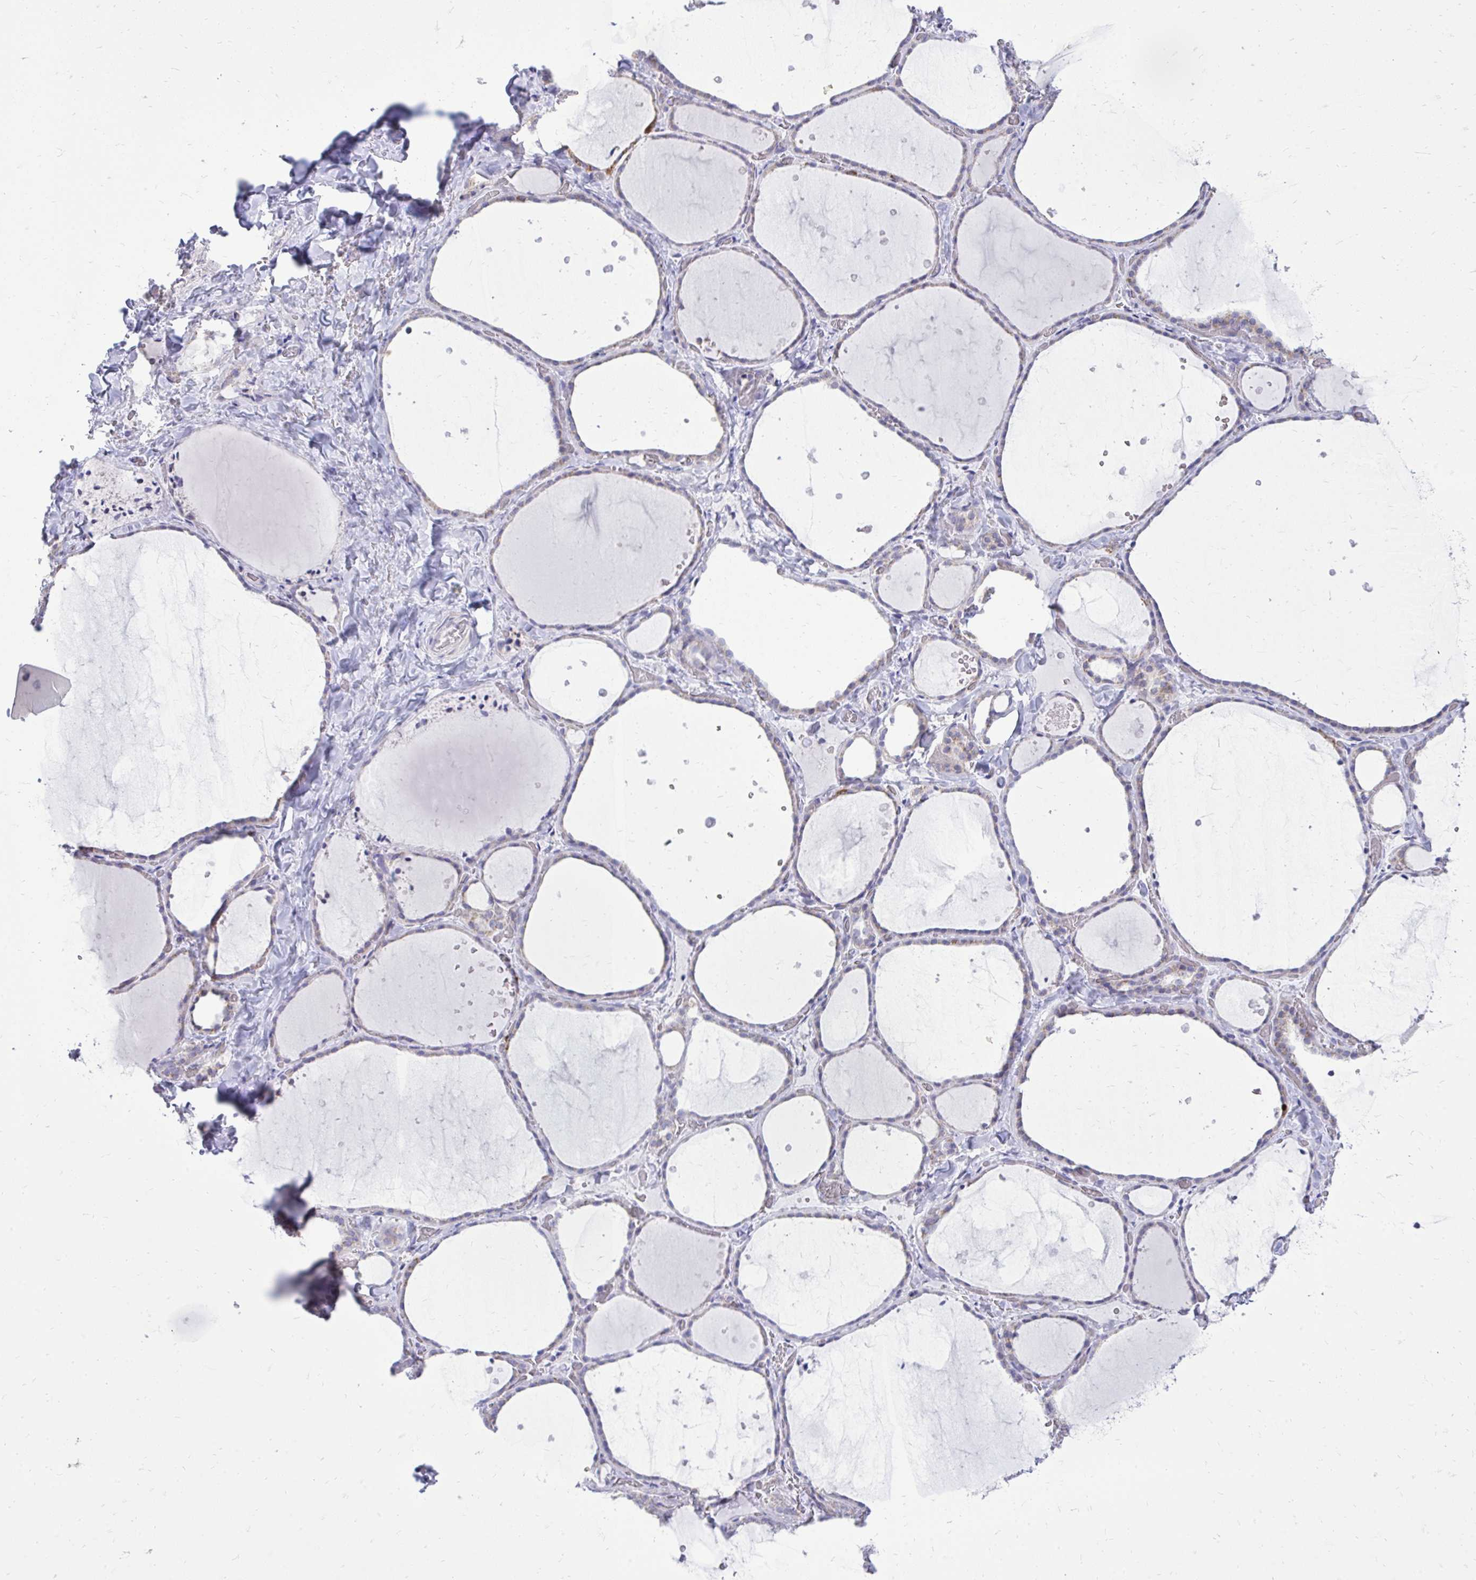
{"staining": {"intensity": "moderate", "quantity": "<25%", "location": "cytoplasmic/membranous"}, "tissue": "thyroid gland", "cell_type": "Glandular cells", "image_type": "normal", "snomed": [{"axis": "morphology", "description": "Normal tissue, NOS"}, {"axis": "topography", "description": "Thyroid gland"}], "caption": "DAB (3,3'-diaminobenzidine) immunohistochemical staining of unremarkable thyroid gland reveals moderate cytoplasmic/membranous protein expression in approximately <25% of glandular cells. (IHC, brightfield microscopy, high magnification).", "gene": "SPTBN2", "patient": {"sex": "female", "age": 36}}